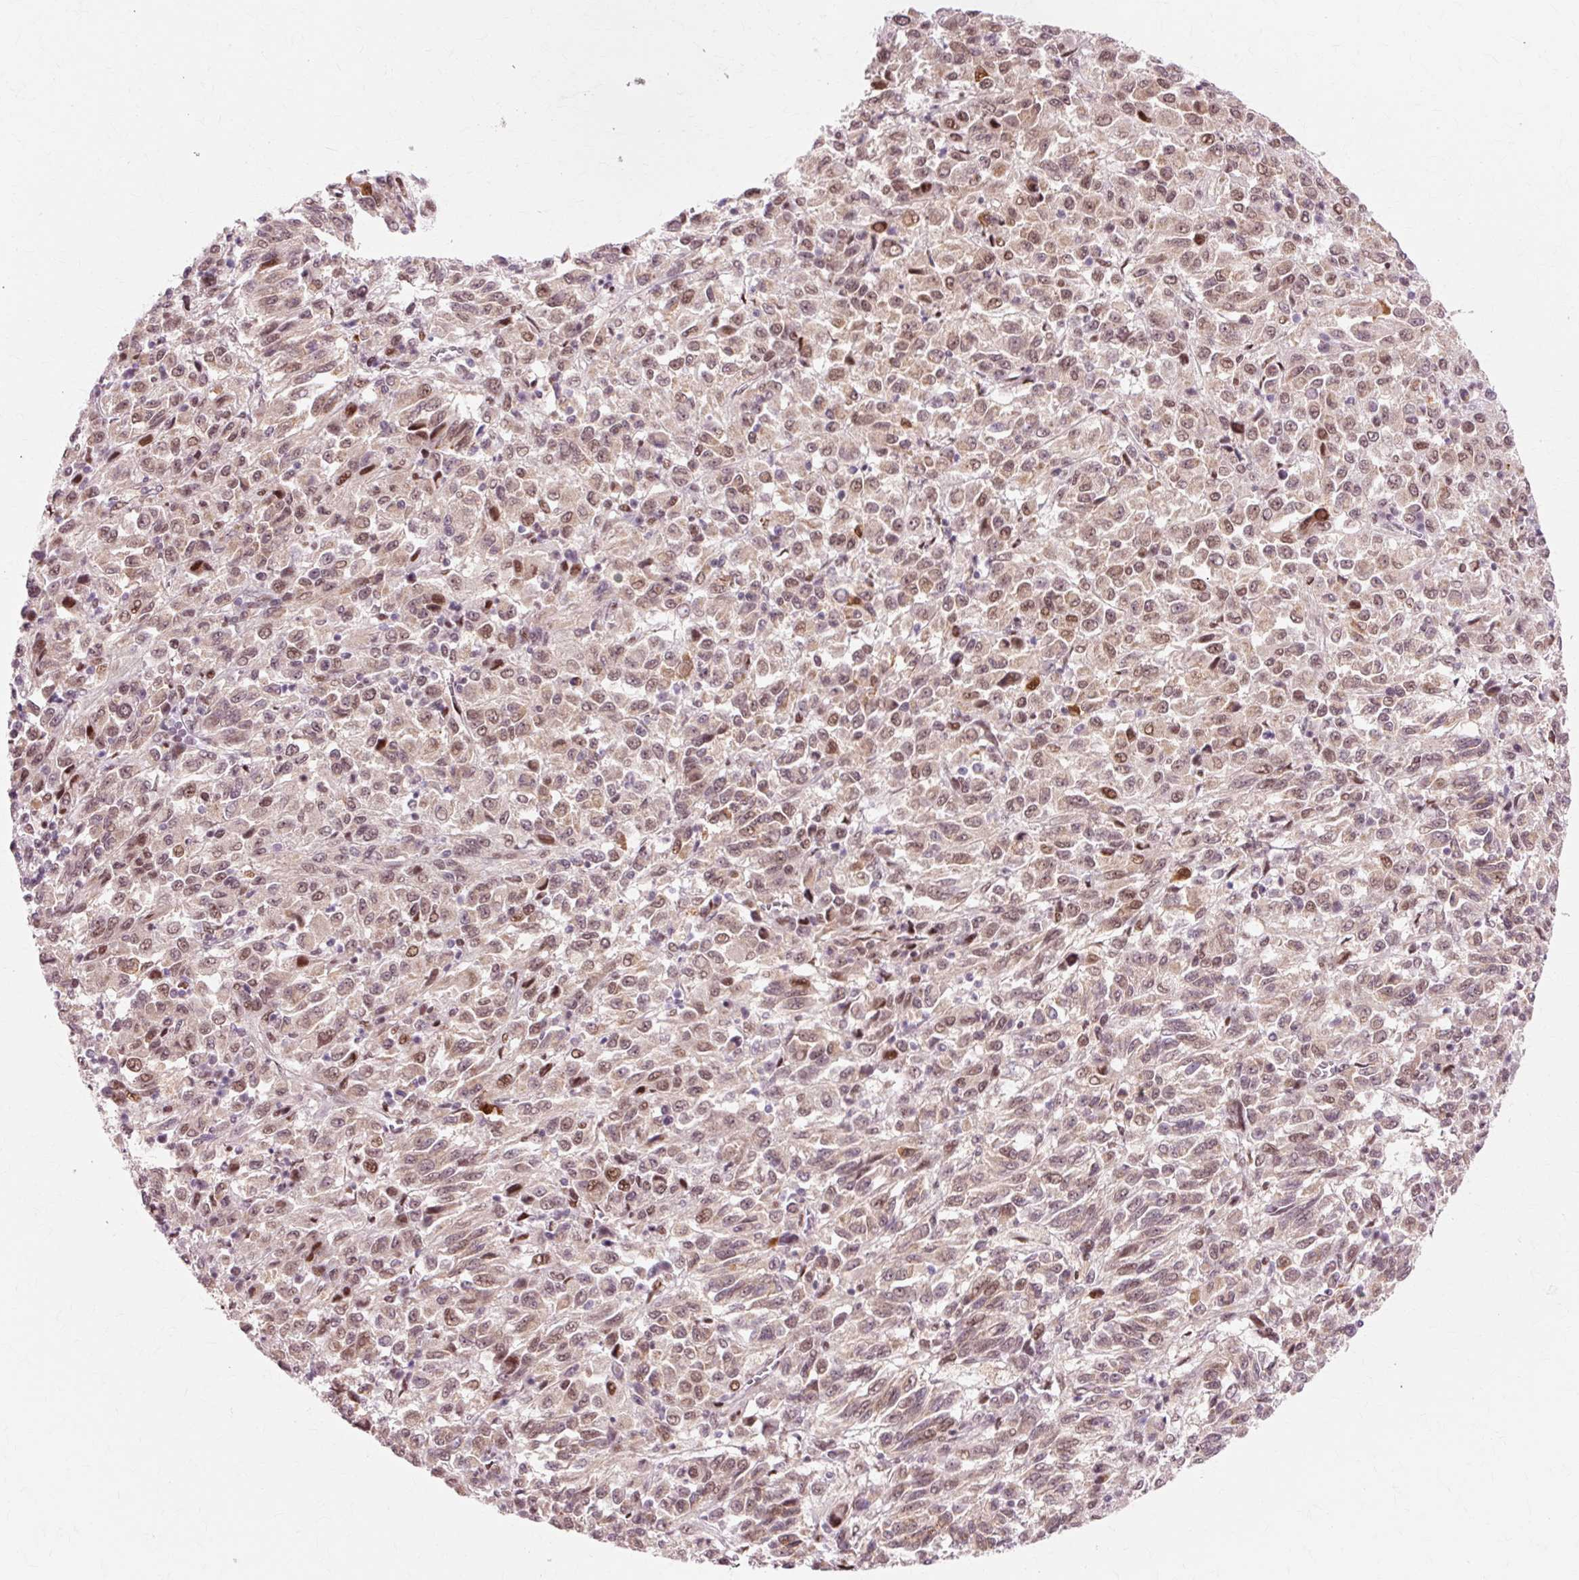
{"staining": {"intensity": "weak", "quantity": ">75%", "location": "cytoplasmic/membranous,nuclear"}, "tissue": "melanoma", "cell_type": "Tumor cells", "image_type": "cancer", "snomed": [{"axis": "morphology", "description": "Malignant melanoma, Metastatic site"}, {"axis": "topography", "description": "Lung"}], "caption": "Immunohistochemistry micrograph of neoplastic tissue: human melanoma stained using IHC shows low levels of weak protein expression localized specifically in the cytoplasmic/membranous and nuclear of tumor cells, appearing as a cytoplasmic/membranous and nuclear brown color.", "gene": "MACROD2", "patient": {"sex": "male", "age": 64}}